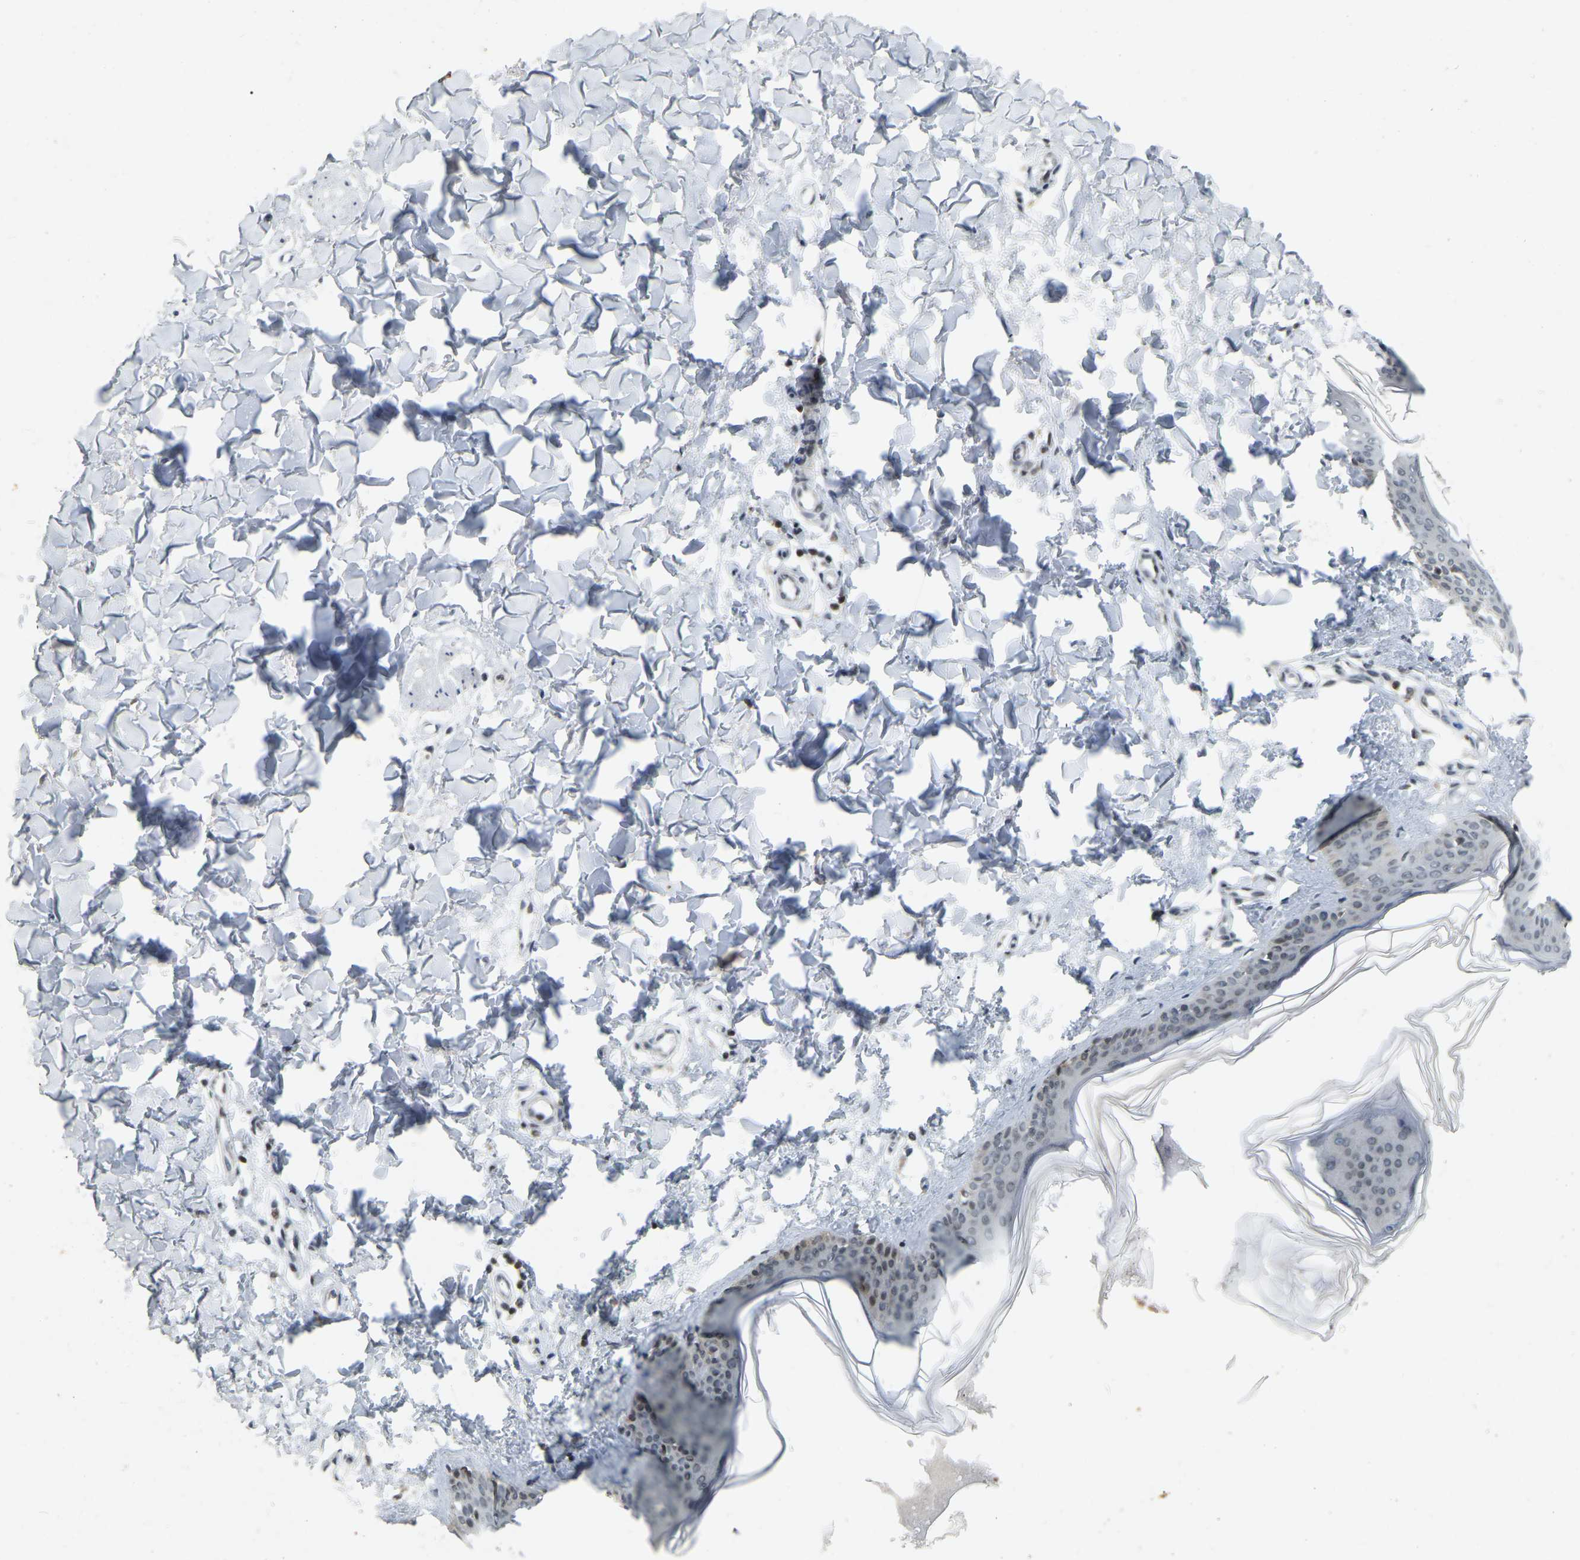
{"staining": {"intensity": "negative", "quantity": "none", "location": "none"}, "tissue": "skin", "cell_type": "Fibroblasts", "image_type": "normal", "snomed": [{"axis": "morphology", "description": "Normal tissue, NOS"}, {"axis": "topography", "description": "Skin"}], "caption": "A micrograph of human skin is negative for staining in fibroblasts. The staining was performed using DAB (3,3'-diaminobenzidine) to visualize the protein expression in brown, while the nuclei were stained in blue with hematoxylin (Magnification: 20x).", "gene": "ENSG00000283765", "patient": {"sex": "female", "age": 17}}